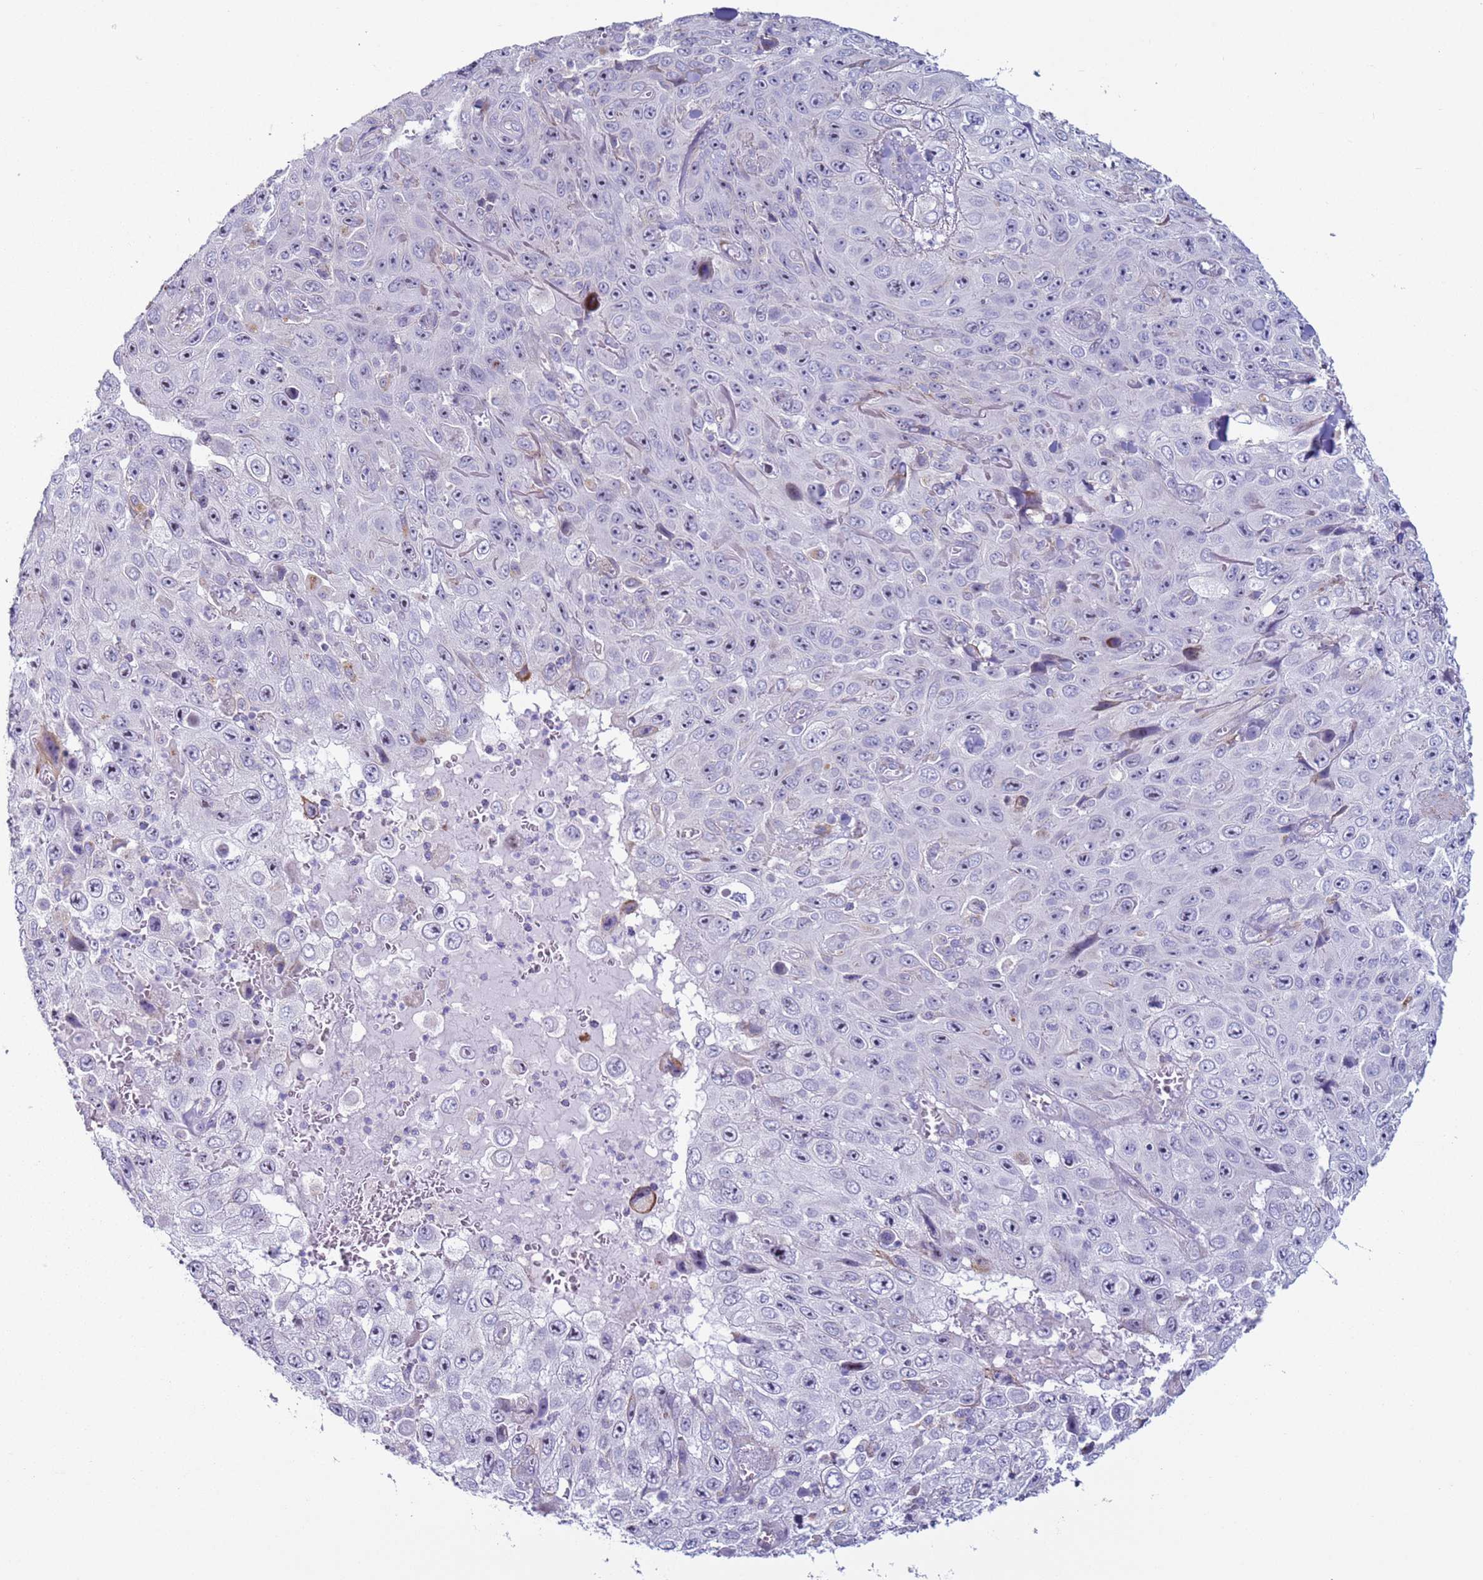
{"staining": {"intensity": "negative", "quantity": "none", "location": "none"}, "tissue": "skin cancer", "cell_type": "Tumor cells", "image_type": "cancer", "snomed": [{"axis": "morphology", "description": "Squamous cell carcinoma, NOS"}, {"axis": "topography", "description": "Skin"}], "caption": "The immunohistochemistry histopathology image has no significant positivity in tumor cells of skin cancer (squamous cell carcinoma) tissue. The staining is performed using DAB (3,3'-diaminobenzidine) brown chromogen with nuclei counter-stained in using hematoxylin.", "gene": "HEATR1", "patient": {"sex": "male", "age": 82}}